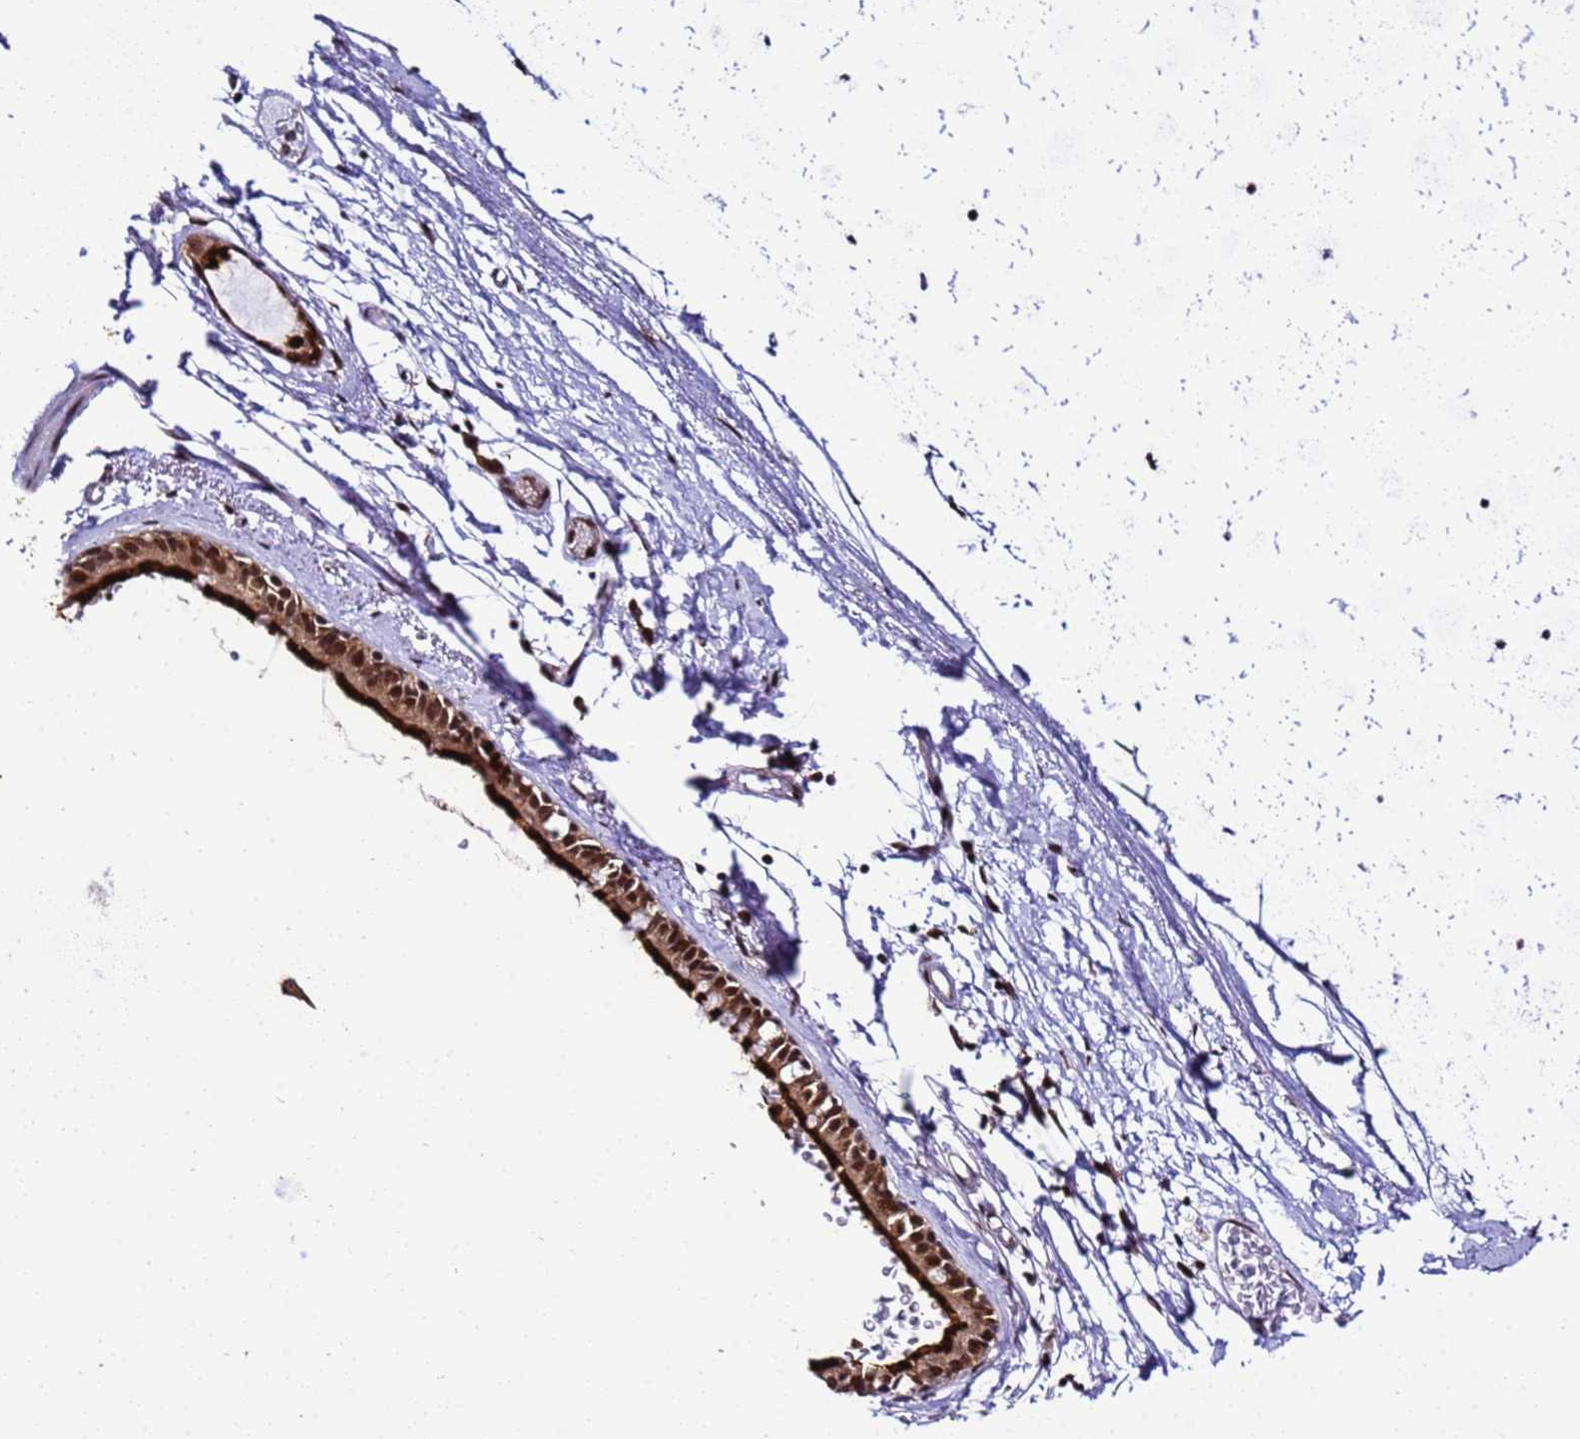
{"staining": {"intensity": "strong", "quantity": ">75%", "location": "cytoplasmic/membranous,nuclear"}, "tissue": "bronchus", "cell_type": "Respiratory epithelial cells", "image_type": "normal", "snomed": [{"axis": "morphology", "description": "Normal tissue, NOS"}, {"axis": "topography", "description": "Cartilage tissue"}], "caption": "Bronchus stained with a brown dye shows strong cytoplasmic/membranous,nuclear positive staining in approximately >75% of respiratory epithelial cells.", "gene": "SMN1", "patient": {"sex": "male", "age": 63}}